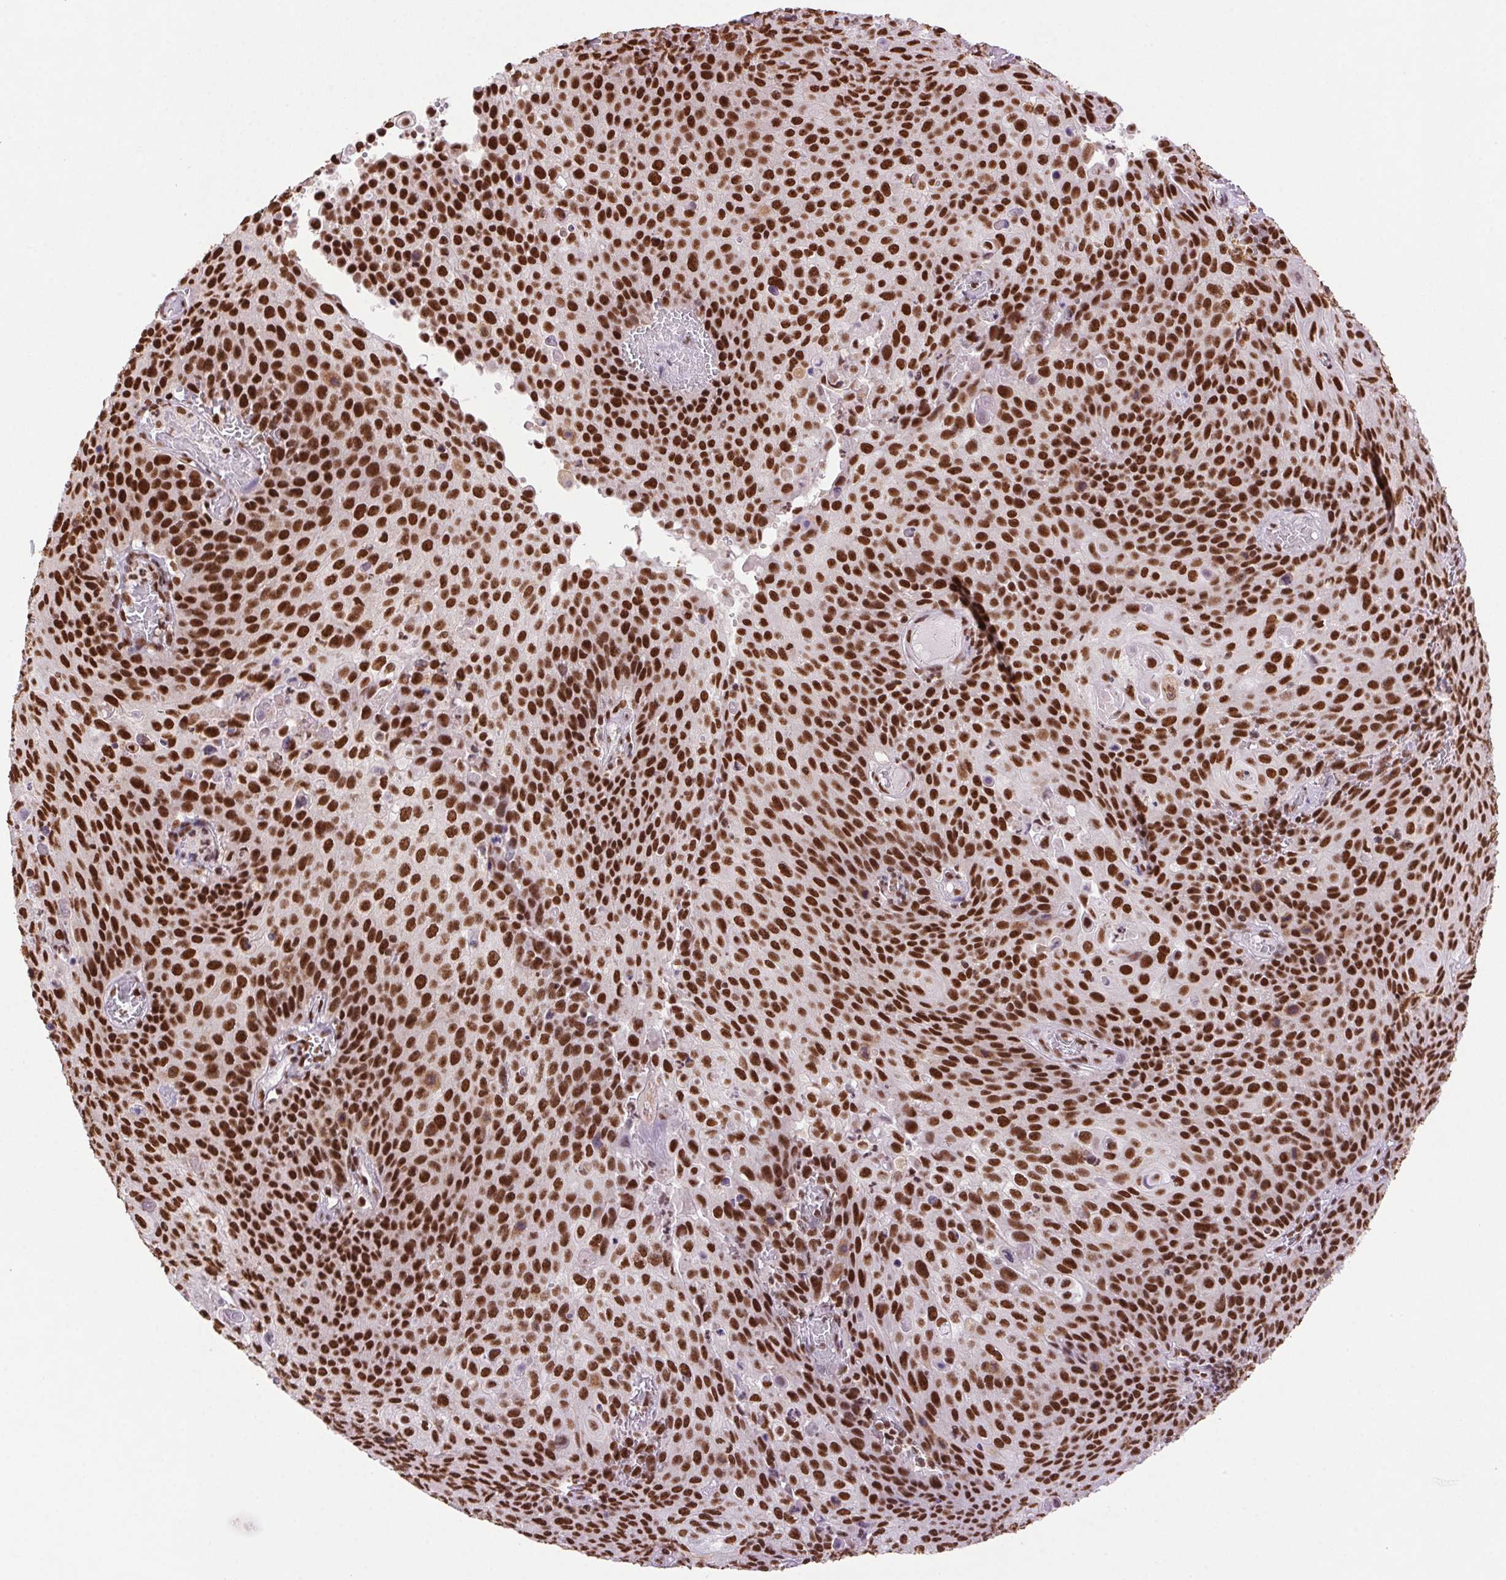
{"staining": {"intensity": "strong", "quantity": ">75%", "location": "nuclear"}, "tissue": "cervical cancer", "cell_type": "Tumor cells", "image_type": "cancer", "snomed": [{"axis": "morphology", "description": "Squamous cell carcinoma, NOS"}, {"axis": "topography", "description": "Cervix"}], "caption": "A histopathology image of human cervical squamous cell carcinoma stained for a protein shows strong nuclear brown staining in tumor cells. (brown staining indicates protein expression, while blue staining denotes nuclei).", "gene": "ZNF207", "patient": {"sex": "female", "age": 65}}